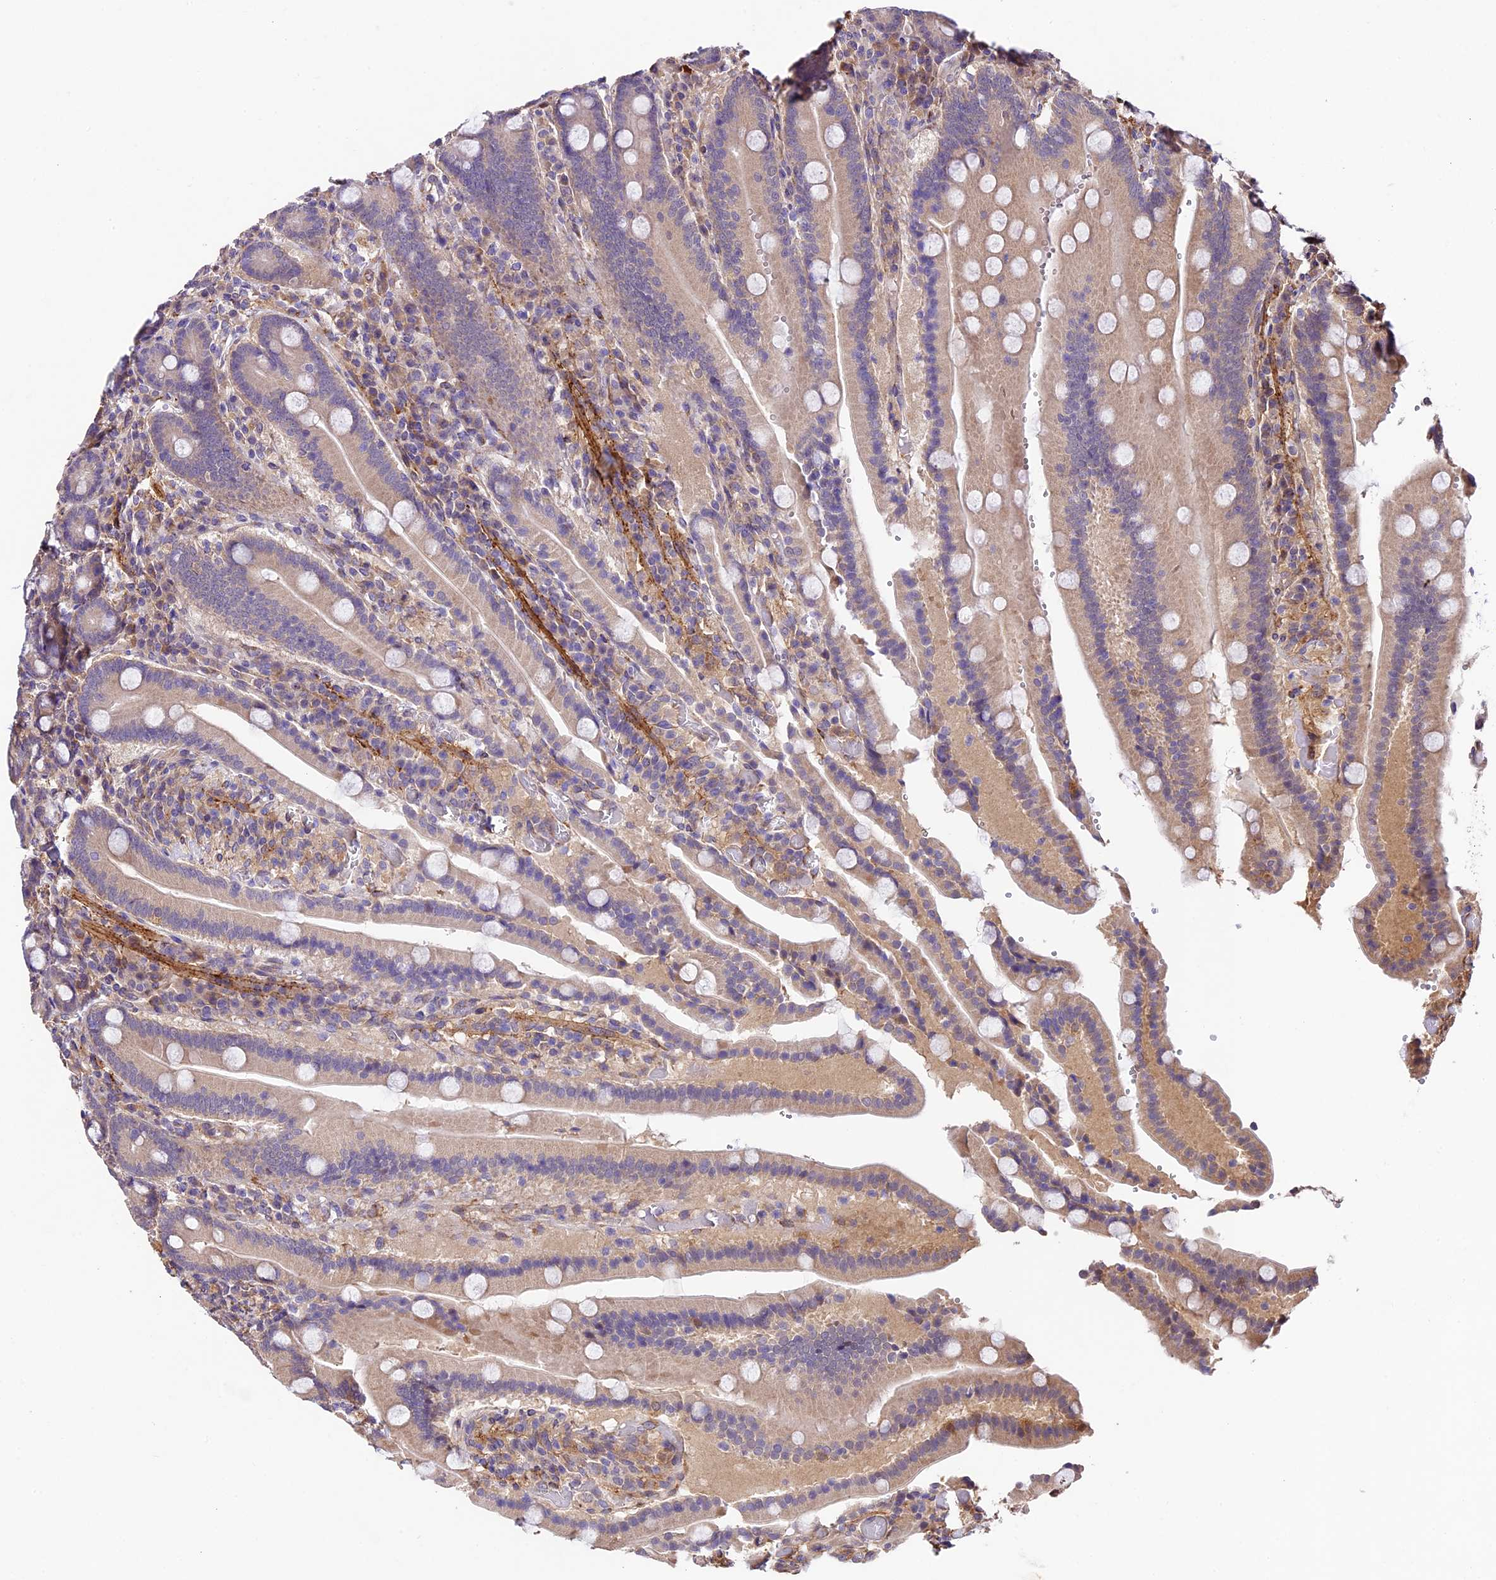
{"staining": {"intensity": "weak", "quantity": "<25%", "location": "cytoplasmic/membranous"}, "tissue": "duodenum", "cell_type": "Glandular cells", "image_type": "normal", "snomed": [{"axis": "morphology", "description": "Normal tissue, NOS"}, {"axis": "topography", "description": "Duodenum"}], "caption": "Human duodenum stained for a protein using immunohistochemistry (IHC) displays no staining in glandular cells.", "gene": "LSM7", "patient": {"sex": "female", "age": 62}}